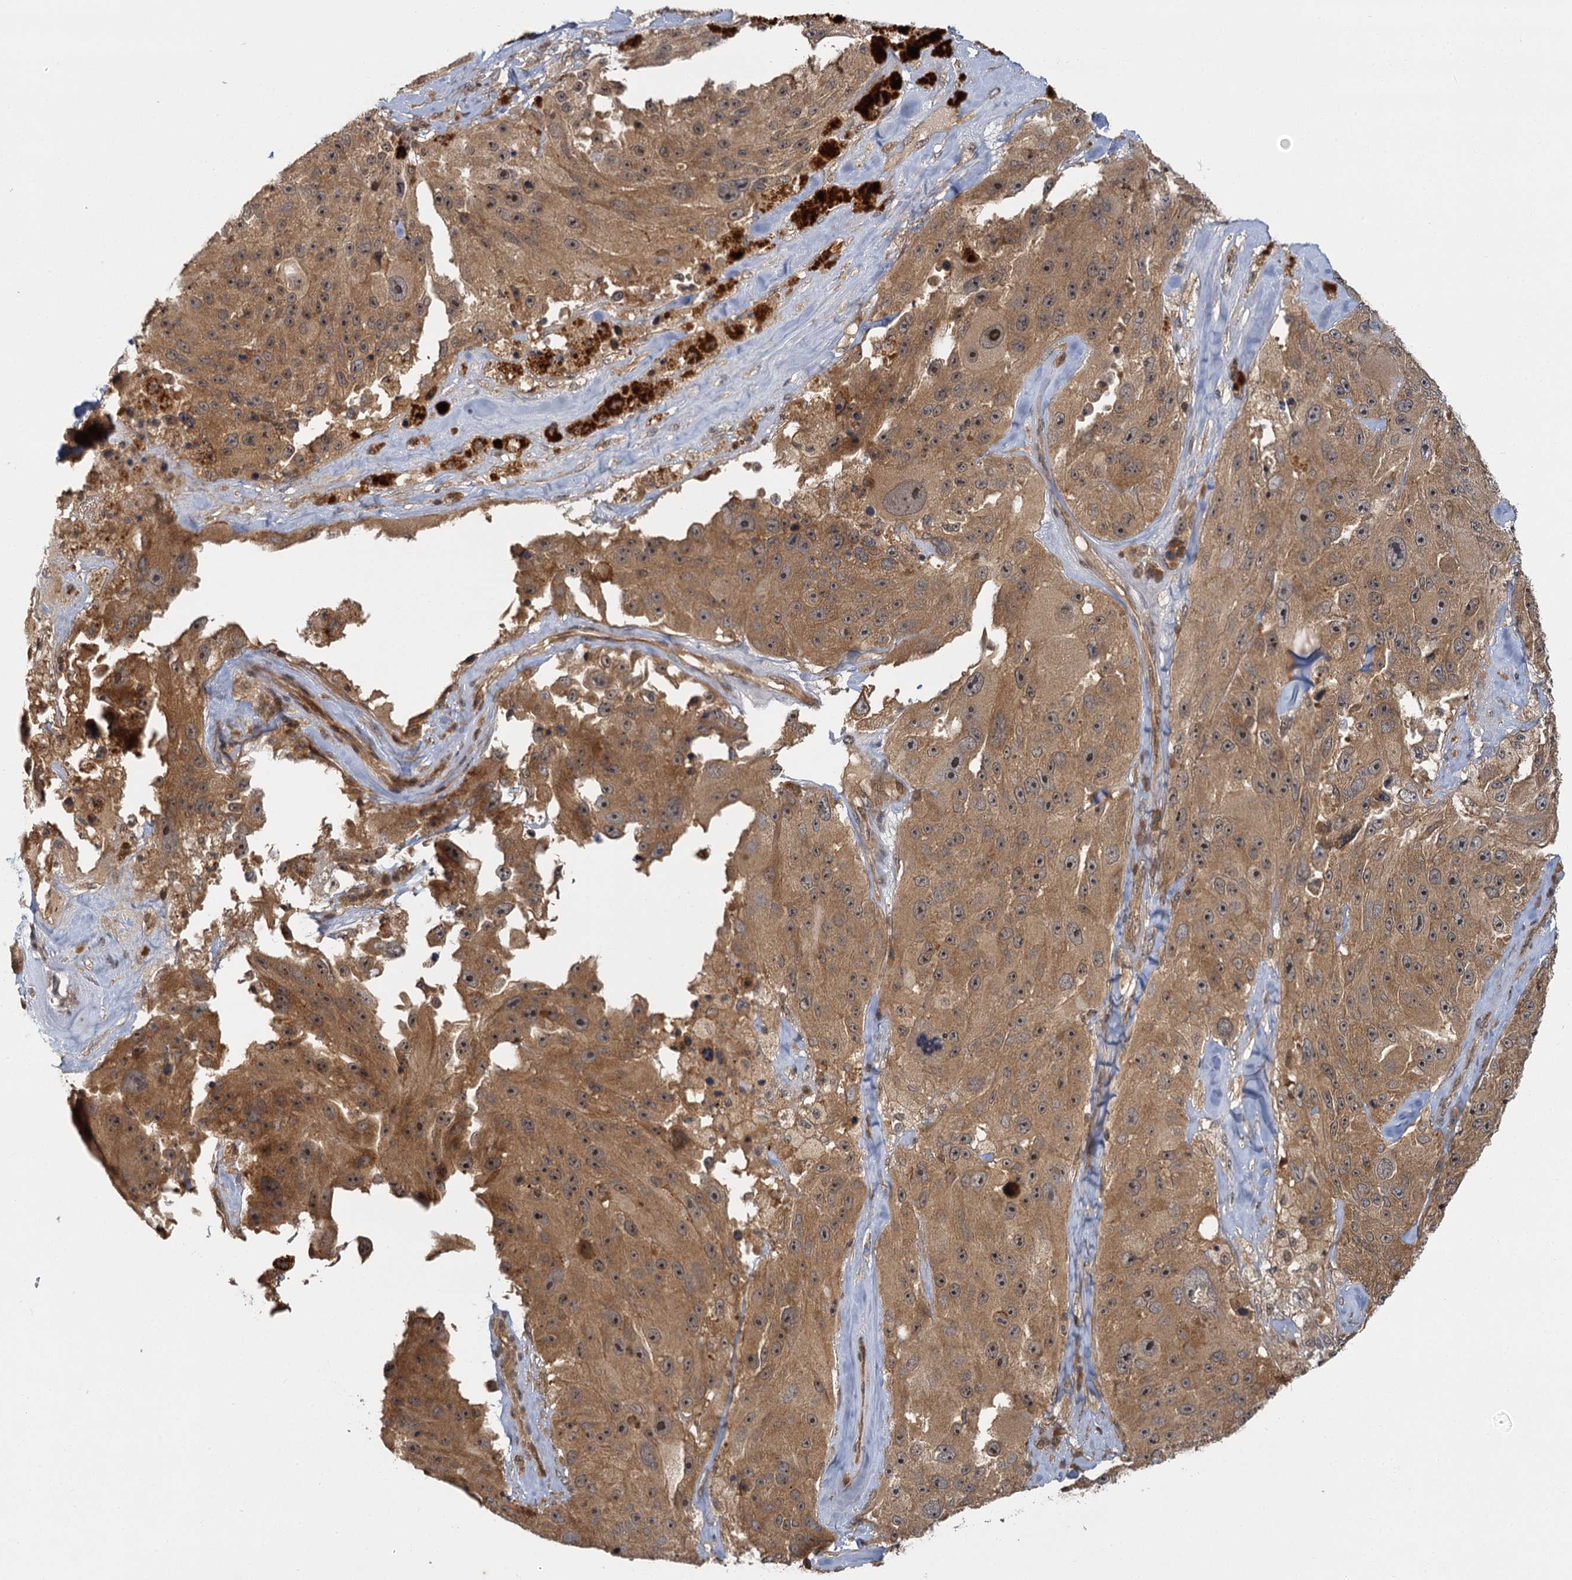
{"staining": {"intensity": "moderate", "quantity": ">75%", "location": "cytoplasmic/membranous,nuclear"}, "tissue": "melanoma", "cell_type": "Tumor cells", "image_type": "cancer", "snomed": [{"axis": "morphology", "description": "Malignant melanoma, Metastatic site"}, {"axis": "topography", "description": "Lymph node"}], "caption": "Moderate cytoplasmic/membranous and nuclear positivity is present in approximately >75% of tumor cells in malignant melanoma (metastatic site).", "gene": "ZNF549", "patient": {"sex": "male", "age": 62}}